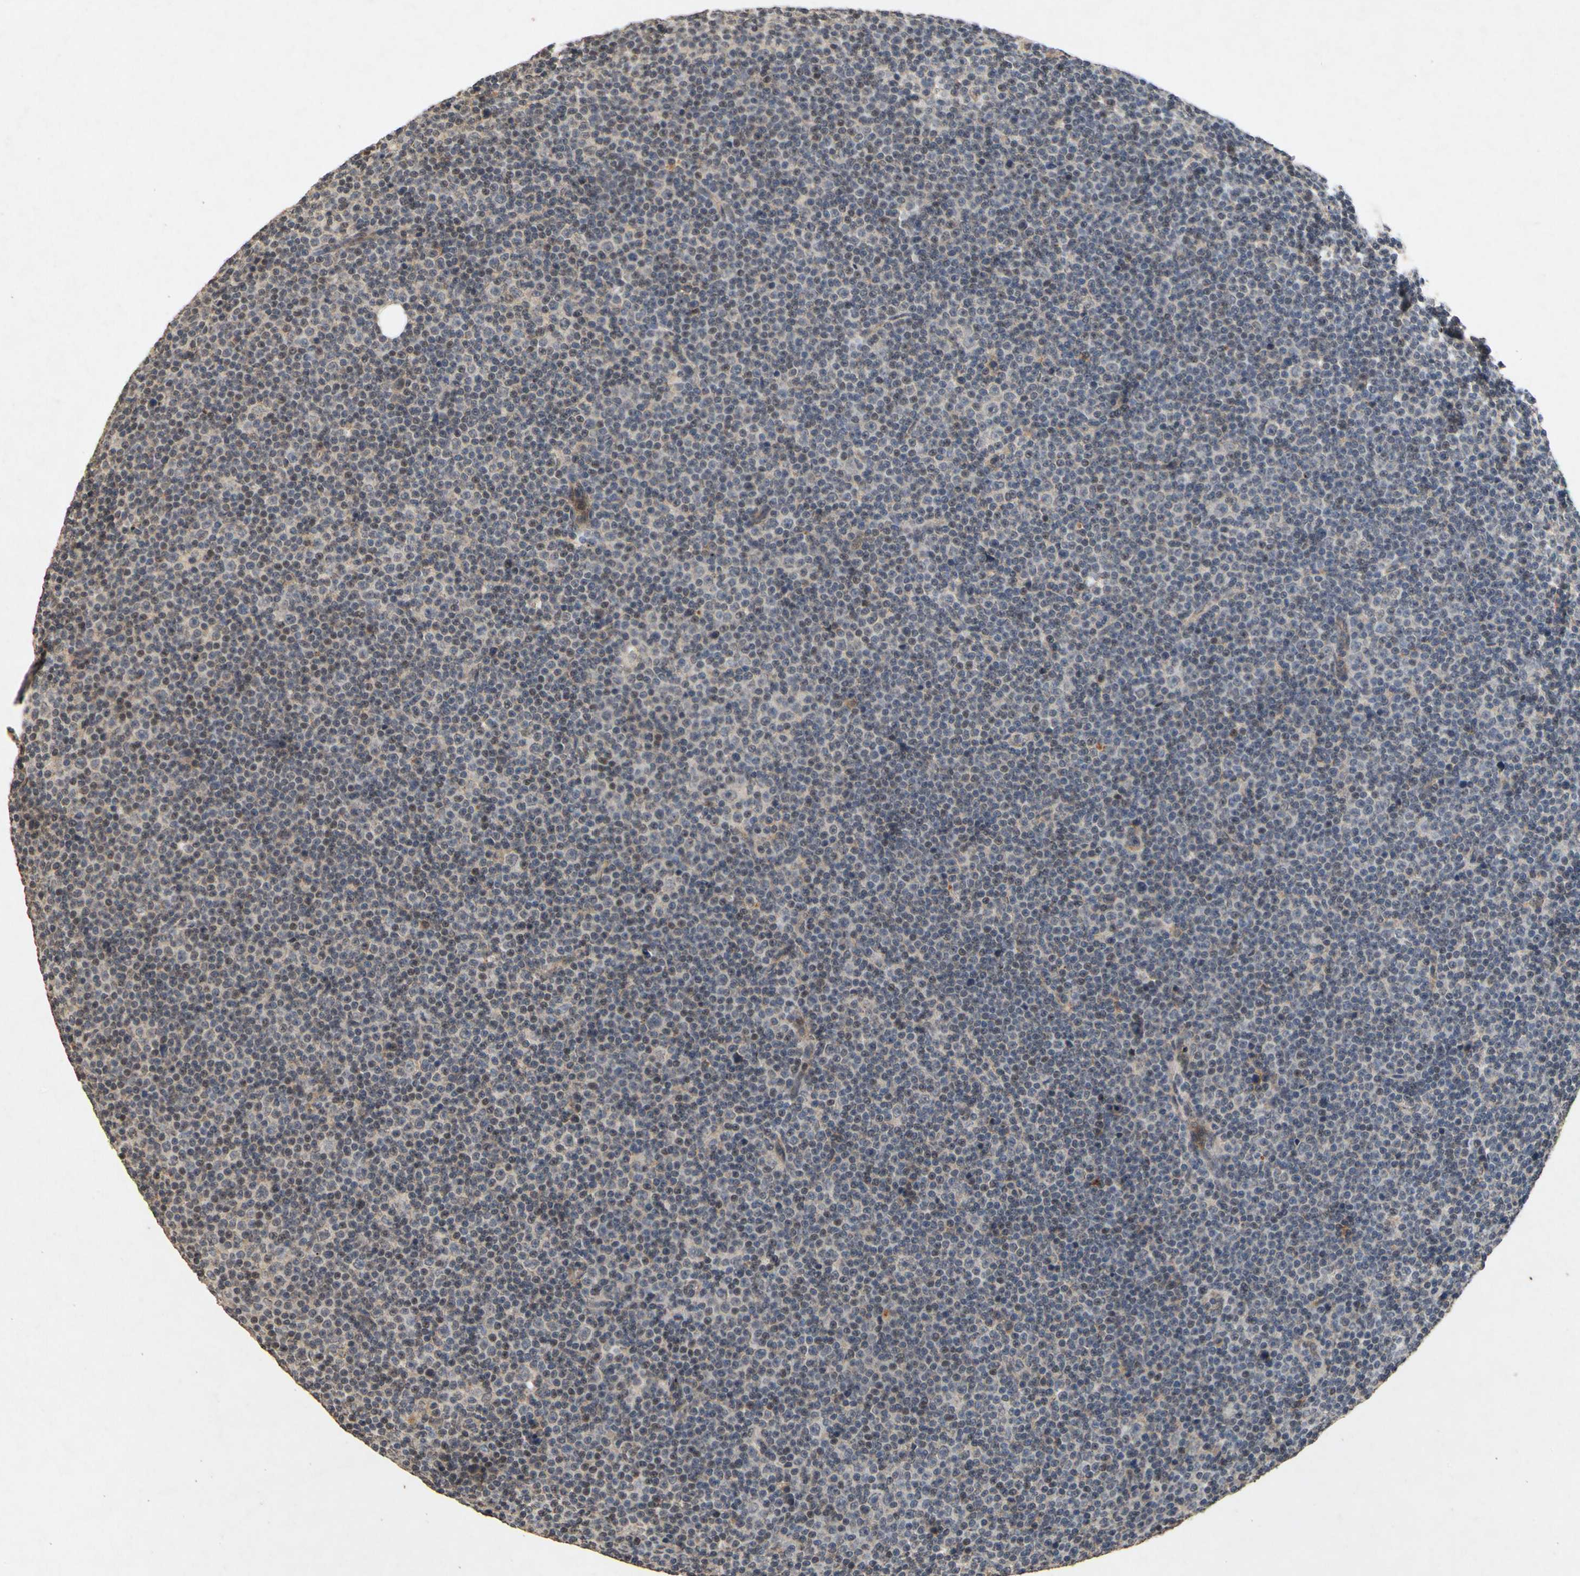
{"staining": {"intensity": "weak", "quantity": "25%-75%", "location": "cytoplasmic/membranous"}, "tissue": "lymphoma", "cell_type": "Tumor cells", "image_type": "cancer", "snomed": [{"axis": "morphology", "description": "Malignant lymphoma, non-Hodgkin's type, Low grade"}, {"axis": "topography", "description": "Lymph node"}], "caption": "A histopathology image of low-grade malignant lymphoma, non-Hodgkin's type stained for a protein demonstrates weak cytoplasmic/membranous brown staining in tumor cells. (DAB (3,3'-diaminobenzidine) IHC, brown staining for protein, blue staining for nuclei).", "gene": "CP", "patient": {"sex": "female", "age": 67}}